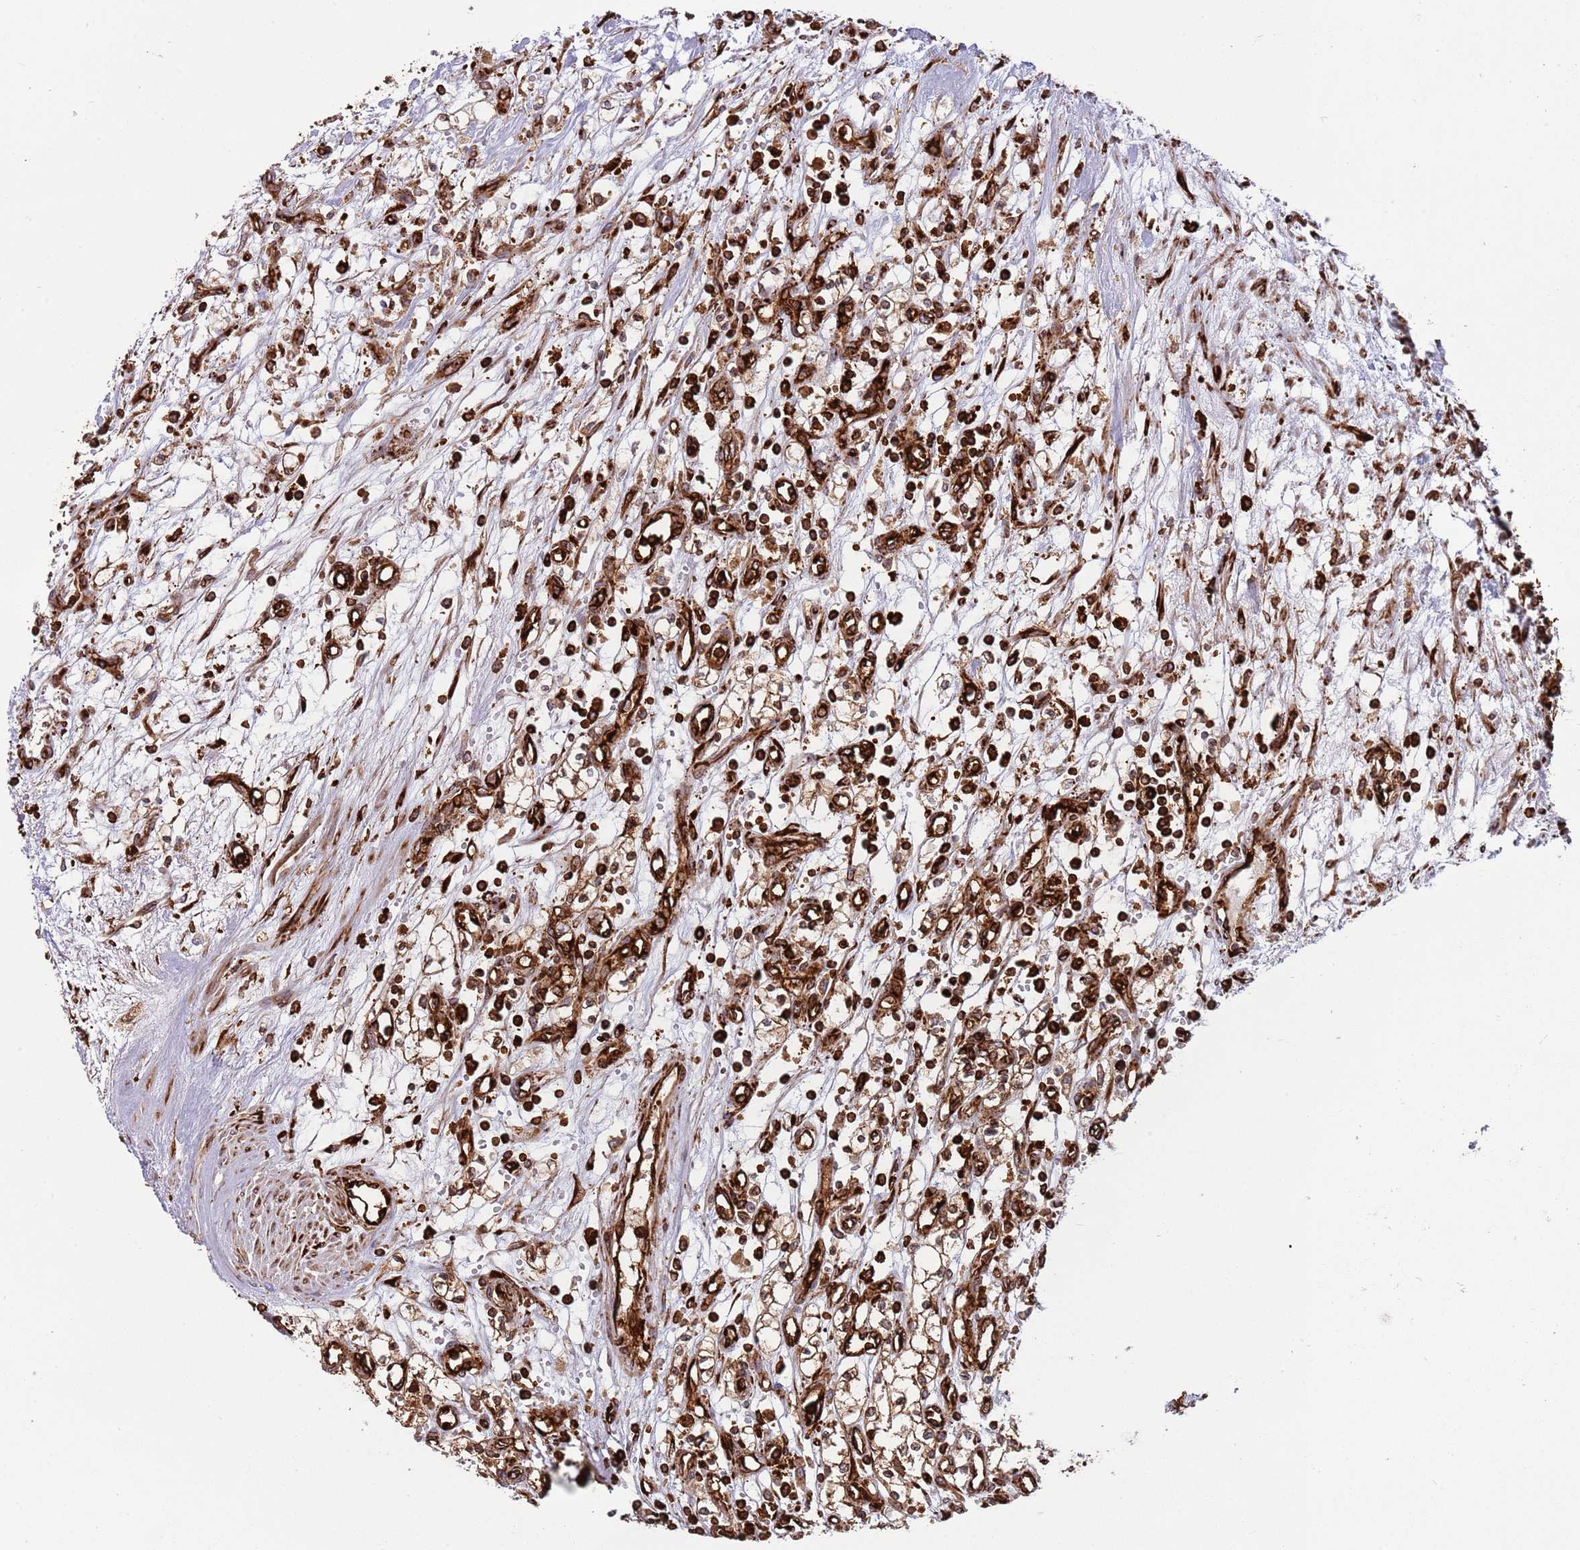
{"staining": {"intensity": "strong", "quantity": "25%-75%", "location": "cytoplasmic/membranous"}, "tissue": "renal cancer", "cell_type": "Tumor cells", "image_type": "cancer", "snomed": [{"axis": "morphology", "description": "Adenocarcinoma, NOS"}, {"axis": "topography", "description": "Kidney"}], "caption": "This micrograph demonstrates IHC staining of renal cancer (adenocarcinoma), with high strong cytoplasmic/membranous expression in about 25%-75% of tumor cells.", "gene": "KBTBD7", "patient": {"sex": "male", "age": 59}}